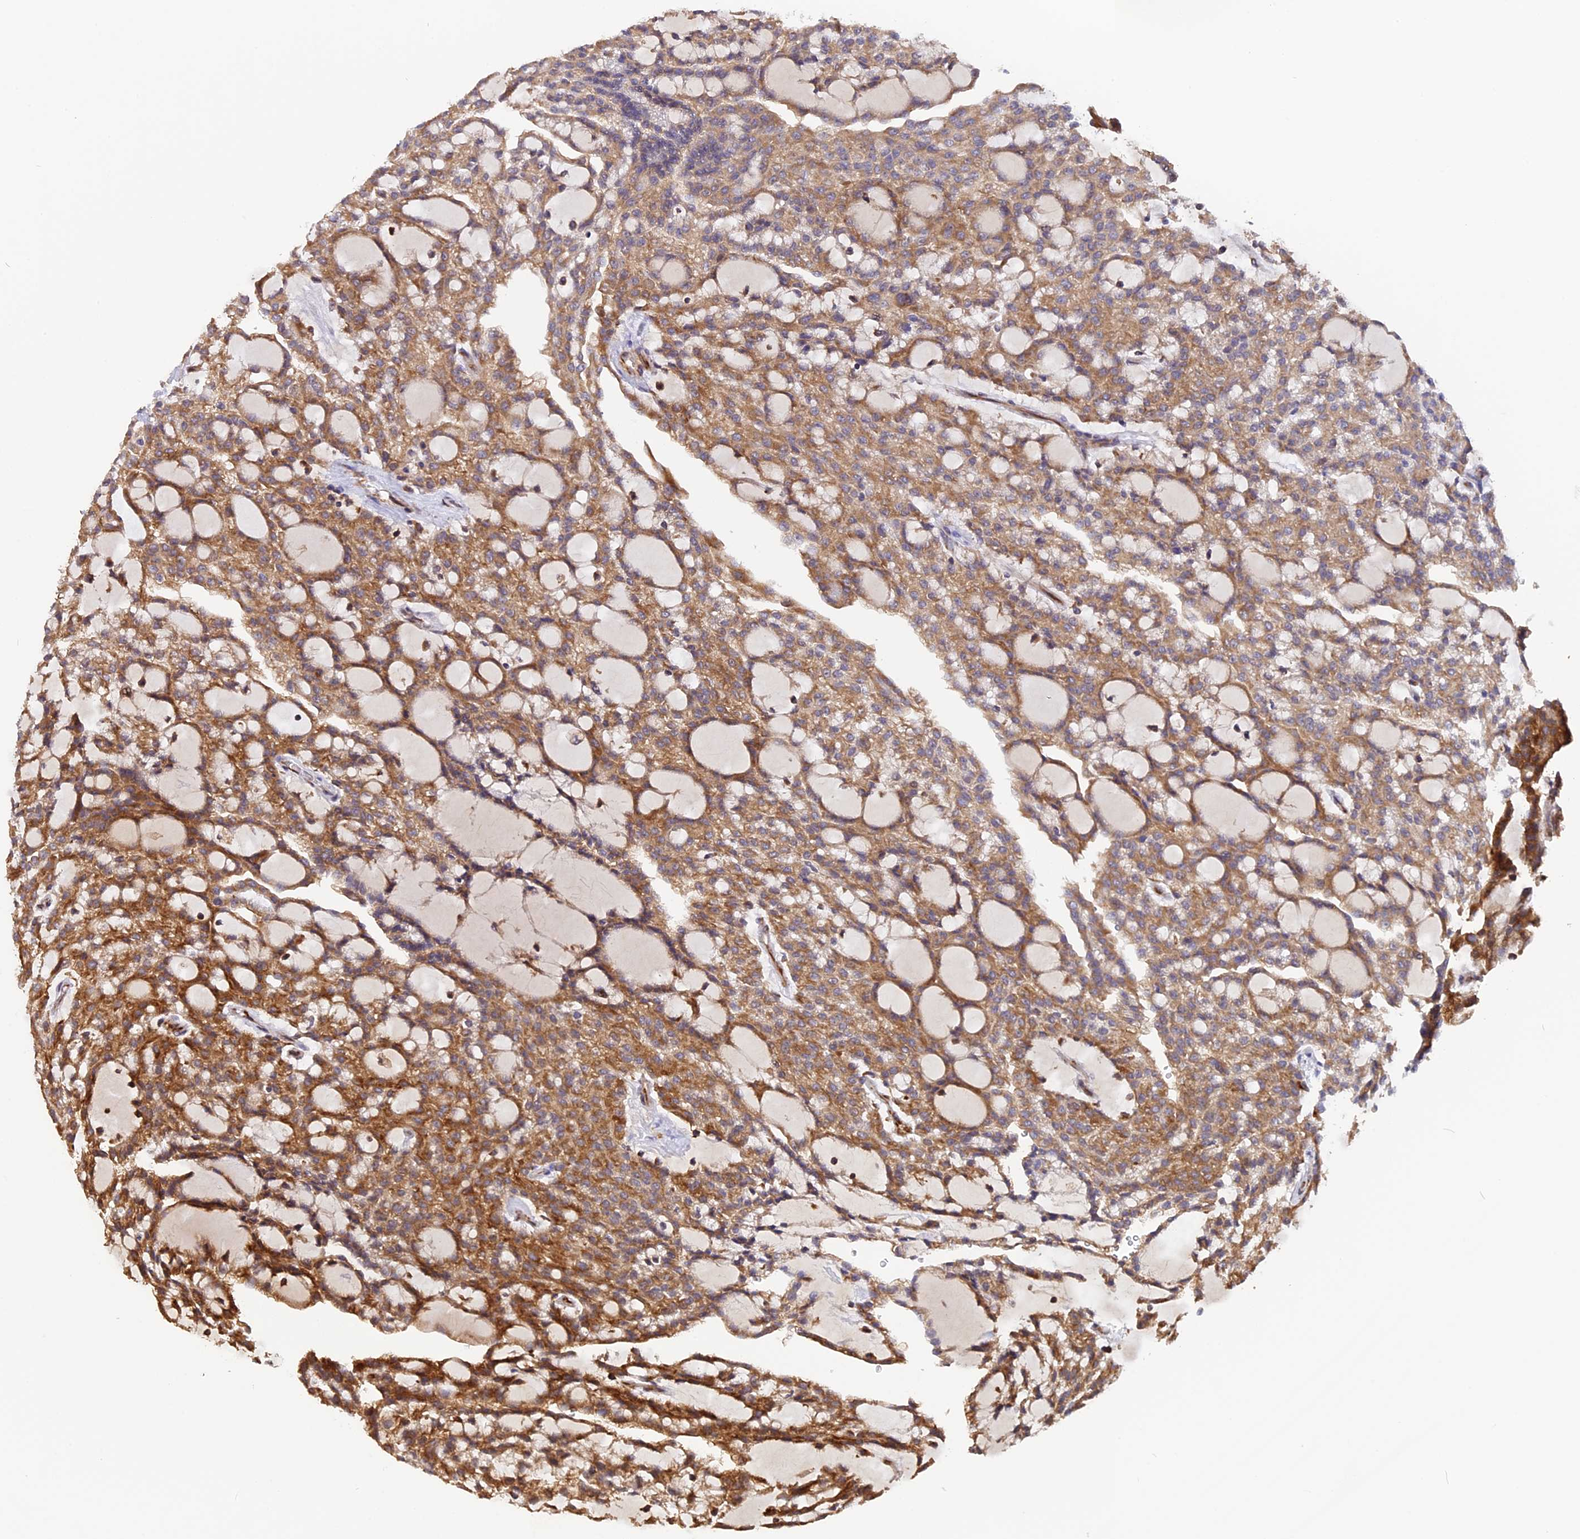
{"staining": {"intensity": "strong", "quantity": ">75%", "location": "cytoplasmic/membranous"}, "tissue": "renal cancer", "cell_type": "Tumor cells", "image_type": "cancer", "snomed": [{"axis": "morphology", "description": "Adenocarcinoma, NOS"}, {"axis": "topography", "description": "Kidney"}], "caption": "DAB immunohistochemical staining of human renal cancer (adenocarcinoma) shows strong cytoplasmic/membranous protein staining in approximately >75% of tumor cells.", "gene": "GNPTAB", "patient": {"sex": "male", "age": 63}}